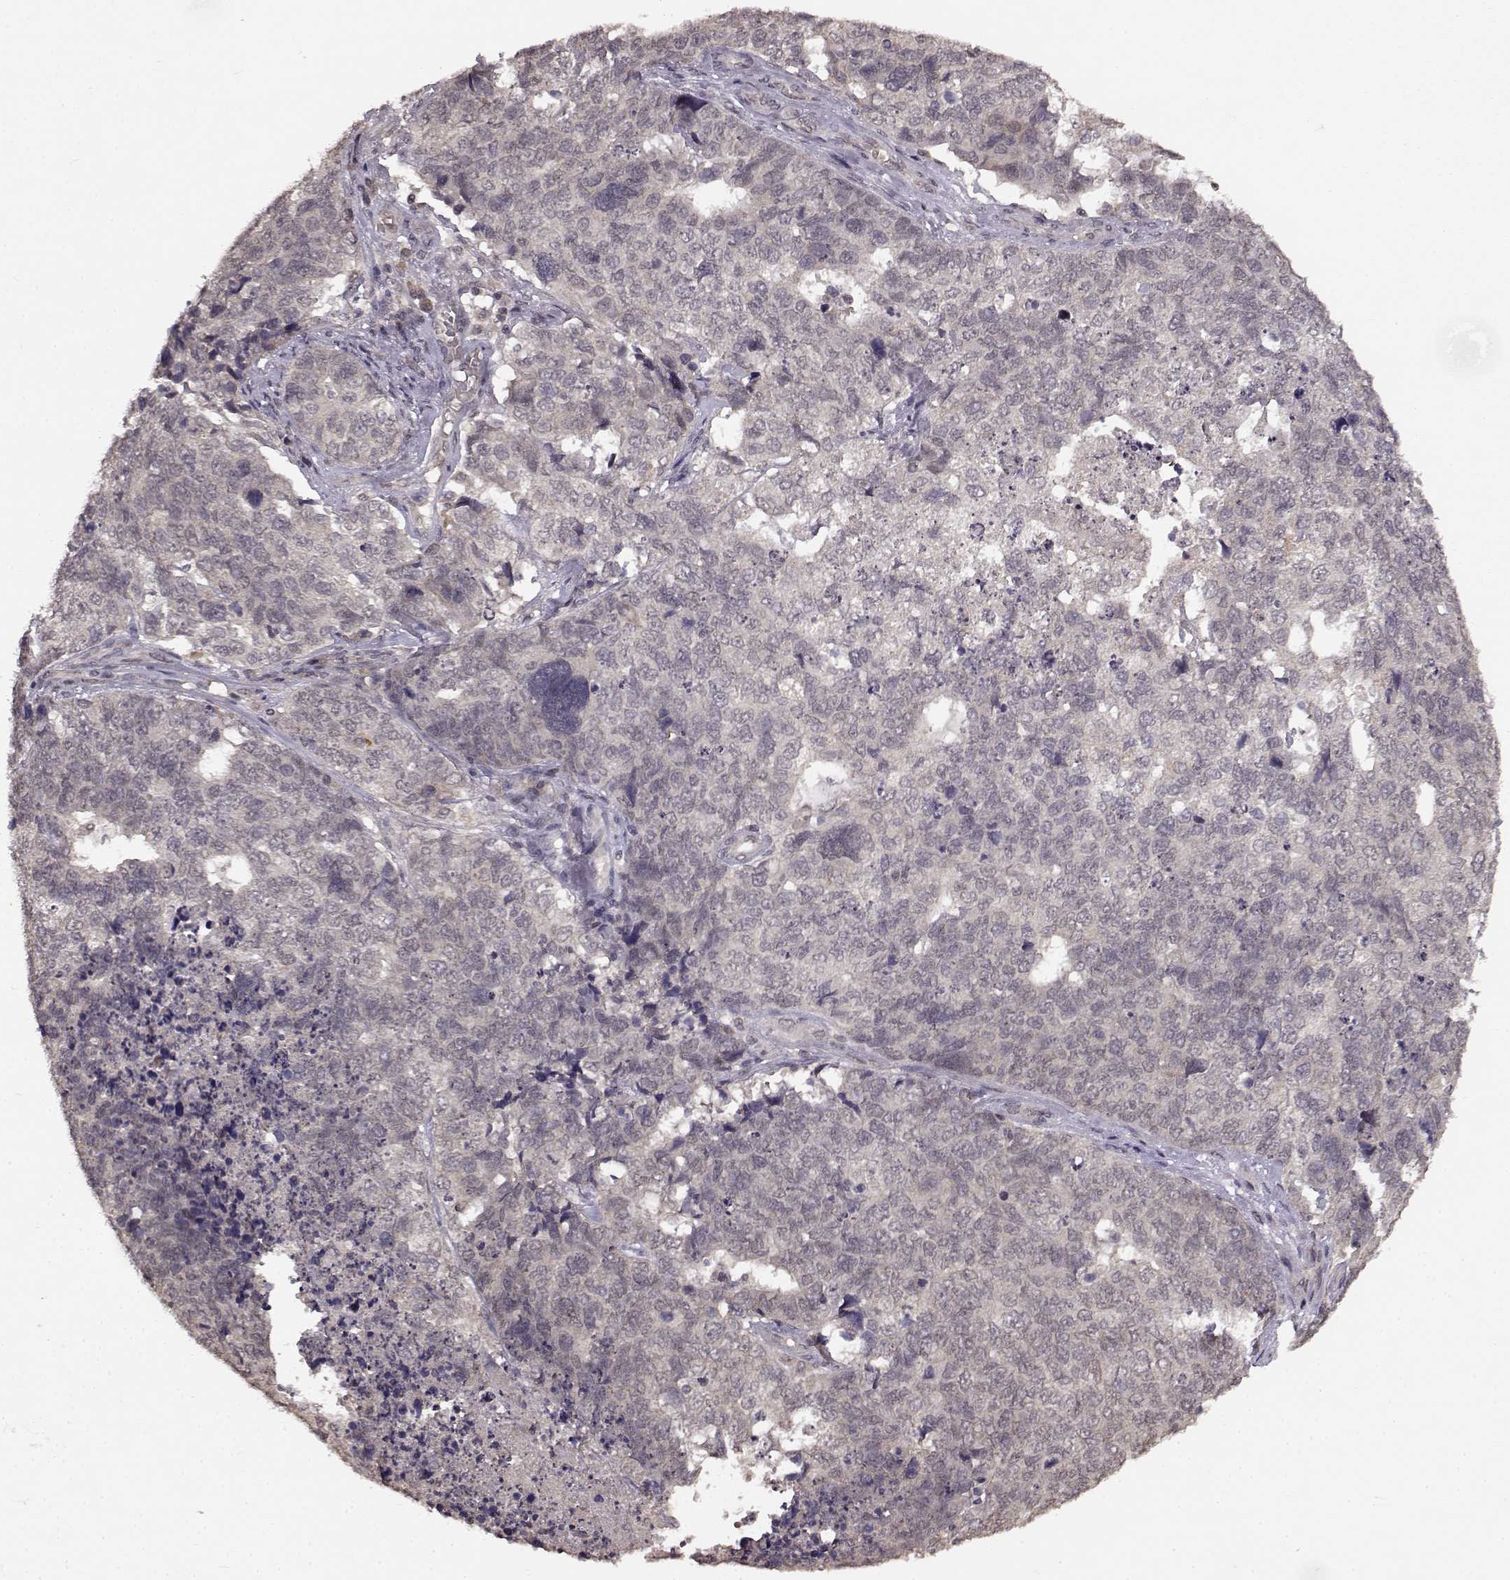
{"staining": {"intensity": "negative", "quantity": "none", "location": "none"}, "tissue": "cervical cancer", "cell_type": "Tumor cells", "image_type": "cancer", "snomed": [{"axis": "morphology", "description": "Squamous cell carcinoma, NOS"}, {"axis": "topography", "description": "Cervix"}], "caption": "Tumor cells are negative for protein expression in human cervical squamous cell carcinoma.", "gene": "NTRK2", "patient": {"sex": "female", "age": 63}}